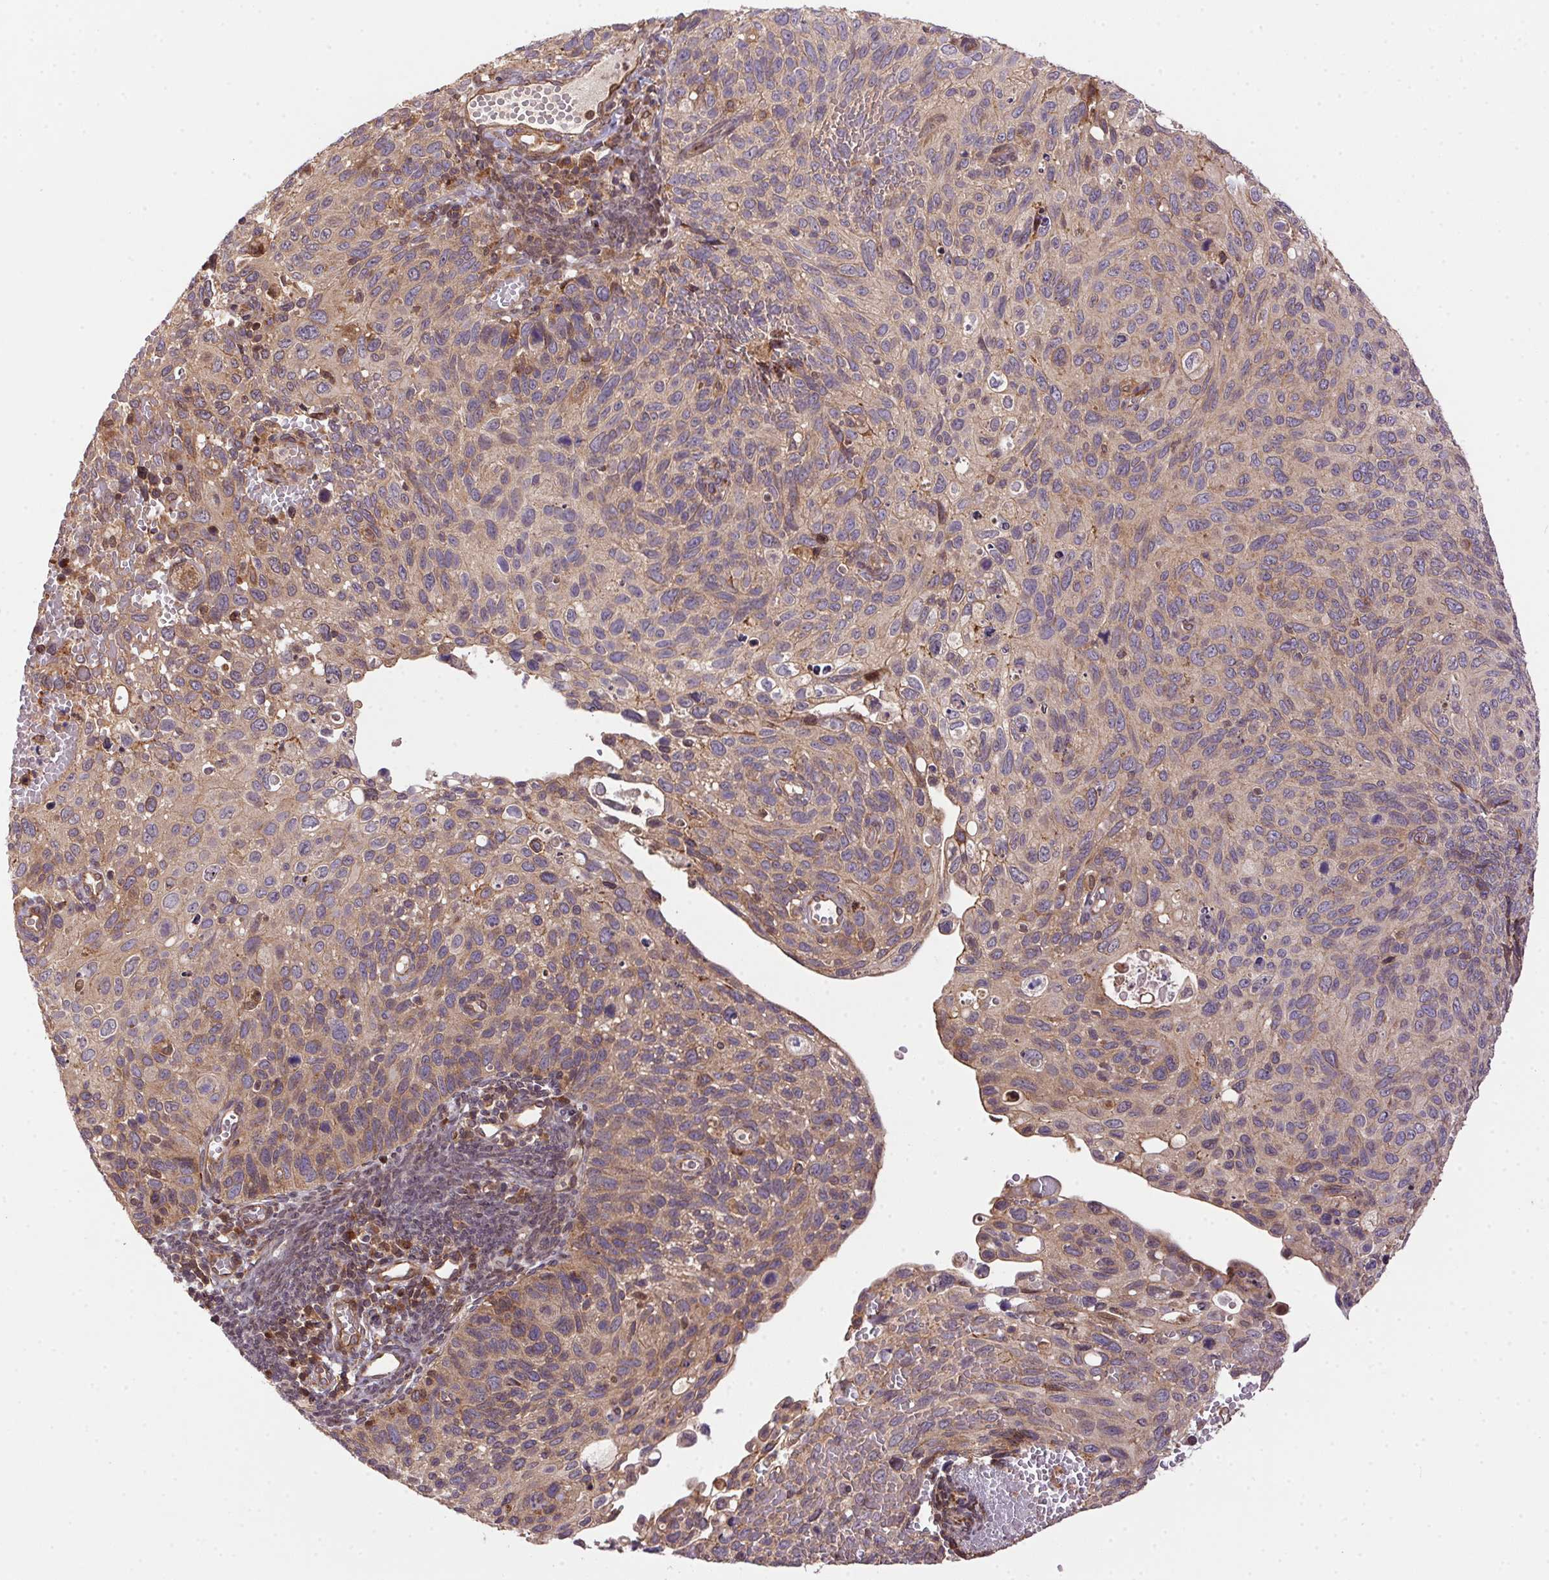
{"staining": {"intensity": "weak", "quantity": "<25%", "location": "cytoplasmic/membranous"}, "tissue": "cervical cancer", "cell_type": "Tumor cells", "image_type": "cancer", "snomed": [{"axis": "morphology", "description": "Squamous cell carcinoma, NOS"}, {"axis": "topography", "description": "Cervix"}], "caption": "Immunohistochemistry histopathology image of neoplastic tissue: human squamous cell carcinoma (cervical) stained with DAB displays no significant protein expression in tumor cells. (DAB IHC, high magnification).", "gene": "MEX3D", "patient": {"sex": "female", "age": 70}}